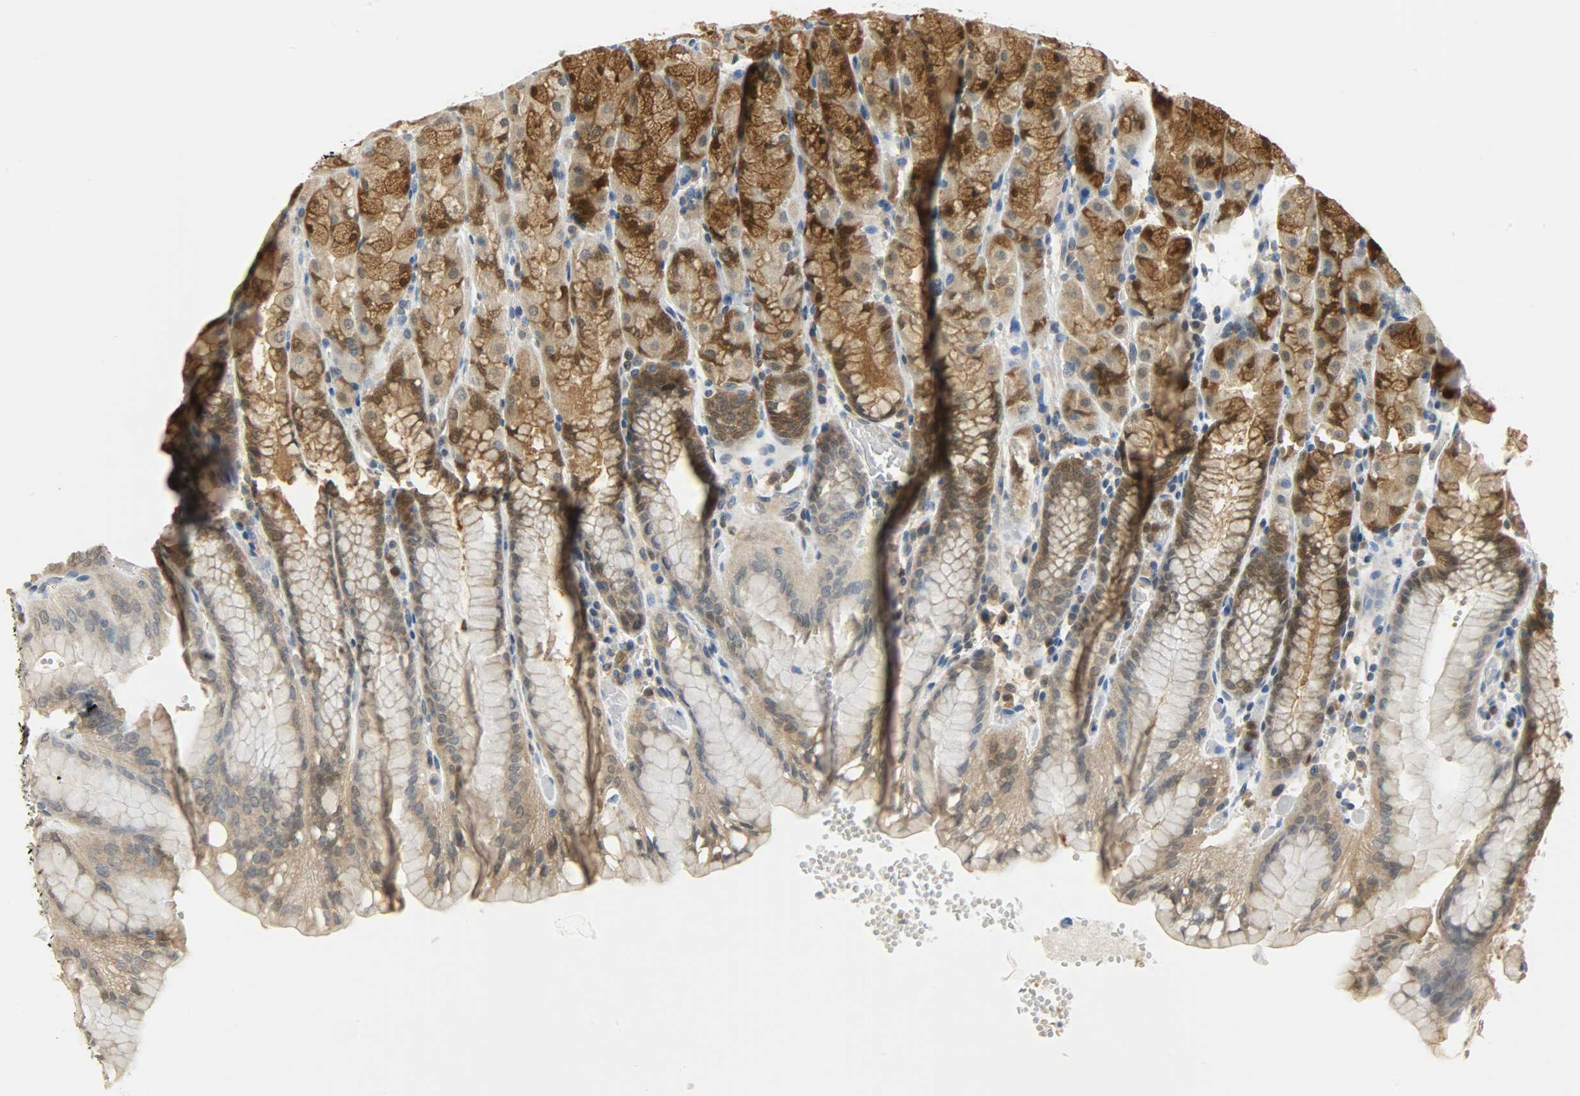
{"staining": {"intensity": "strong", "quantity": ">75%", "location": "cytoplasmic/membranous,nuclear"}, "tissue": "stomach", "cell_type": "Glandular cells", "image_type": "normal", "snomed": [{"axis": "morphology", "description": "Normal tissue, NOS"}, {"axis": "topography", "description": "Stomach, upper"}, {"axis": "topography", "description": "Stomach"}], "caption": "Immunohistochemical staining of normal stomach displays >75% levels of strong cytoplasmic/membranous,nuclear protein positivity in about >75% of glandular cells.", "gene": "EIF4EBP1", "patient": {"sex": "male", "age": 76}}